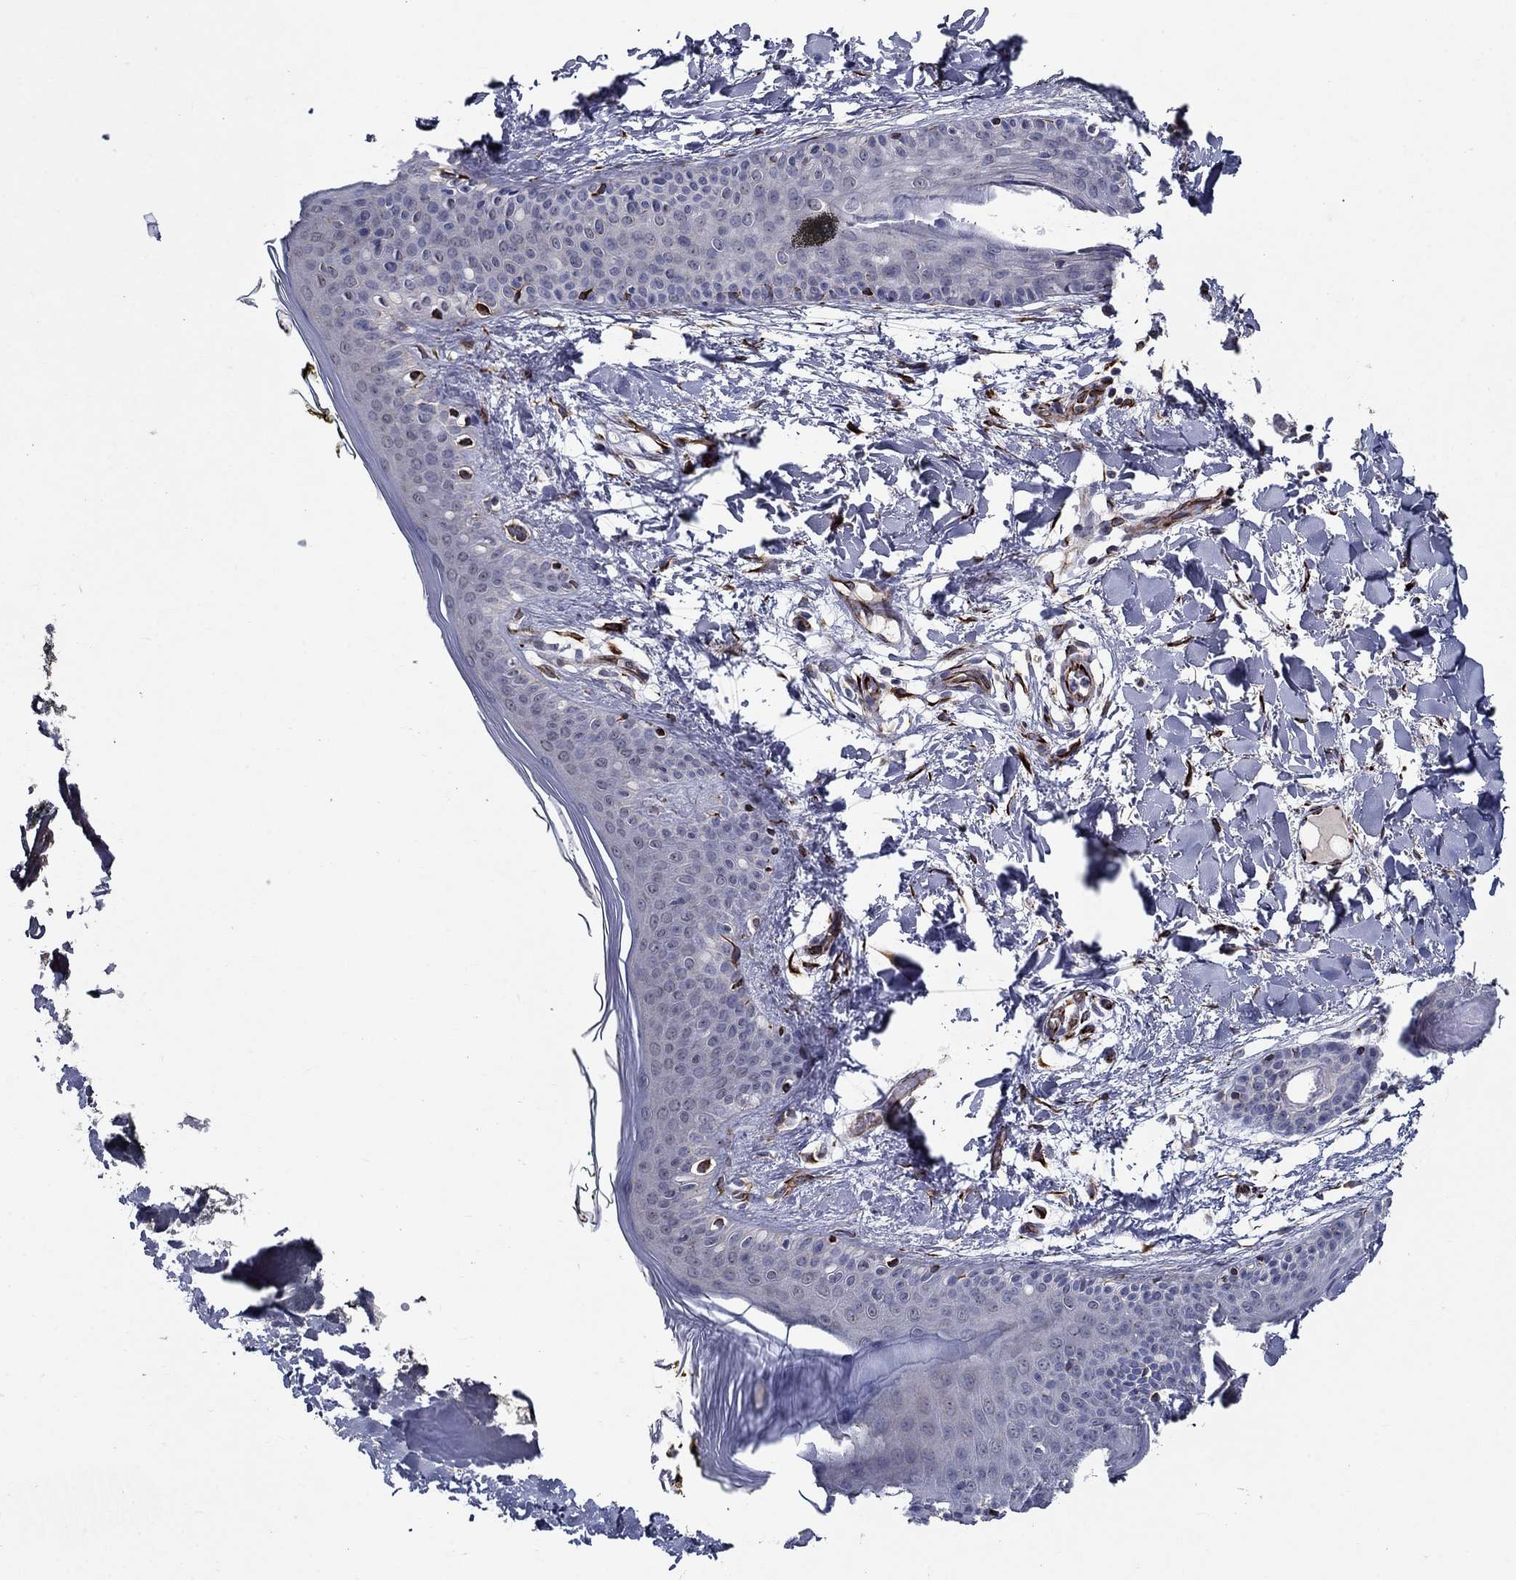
{"staining": {"intensity": "strong", "quantity": "<25%", "location": "cytoplasmic/membranous"}, "tissue": "skin", "cell_type": "Fibroblasts", "image_type": "normal", "snomed": [{"axis": "morphology", "description": "Normal tissue, NOS"}, {"axis": "topography", "description": "Skin"}], "caption": "IHC (DAB (3,3'-diaminobenzidine)) staining of benign human skin shows strong cytoplasmic/membranous protein expression in about <25% of fibroblasts. Using DAB (brown) and hematoxylin (blue) stains, captured at high magnification using brightfield microscopy.", "gene": "LACTB2", "patient": {"sex": "female", "age": 34}}